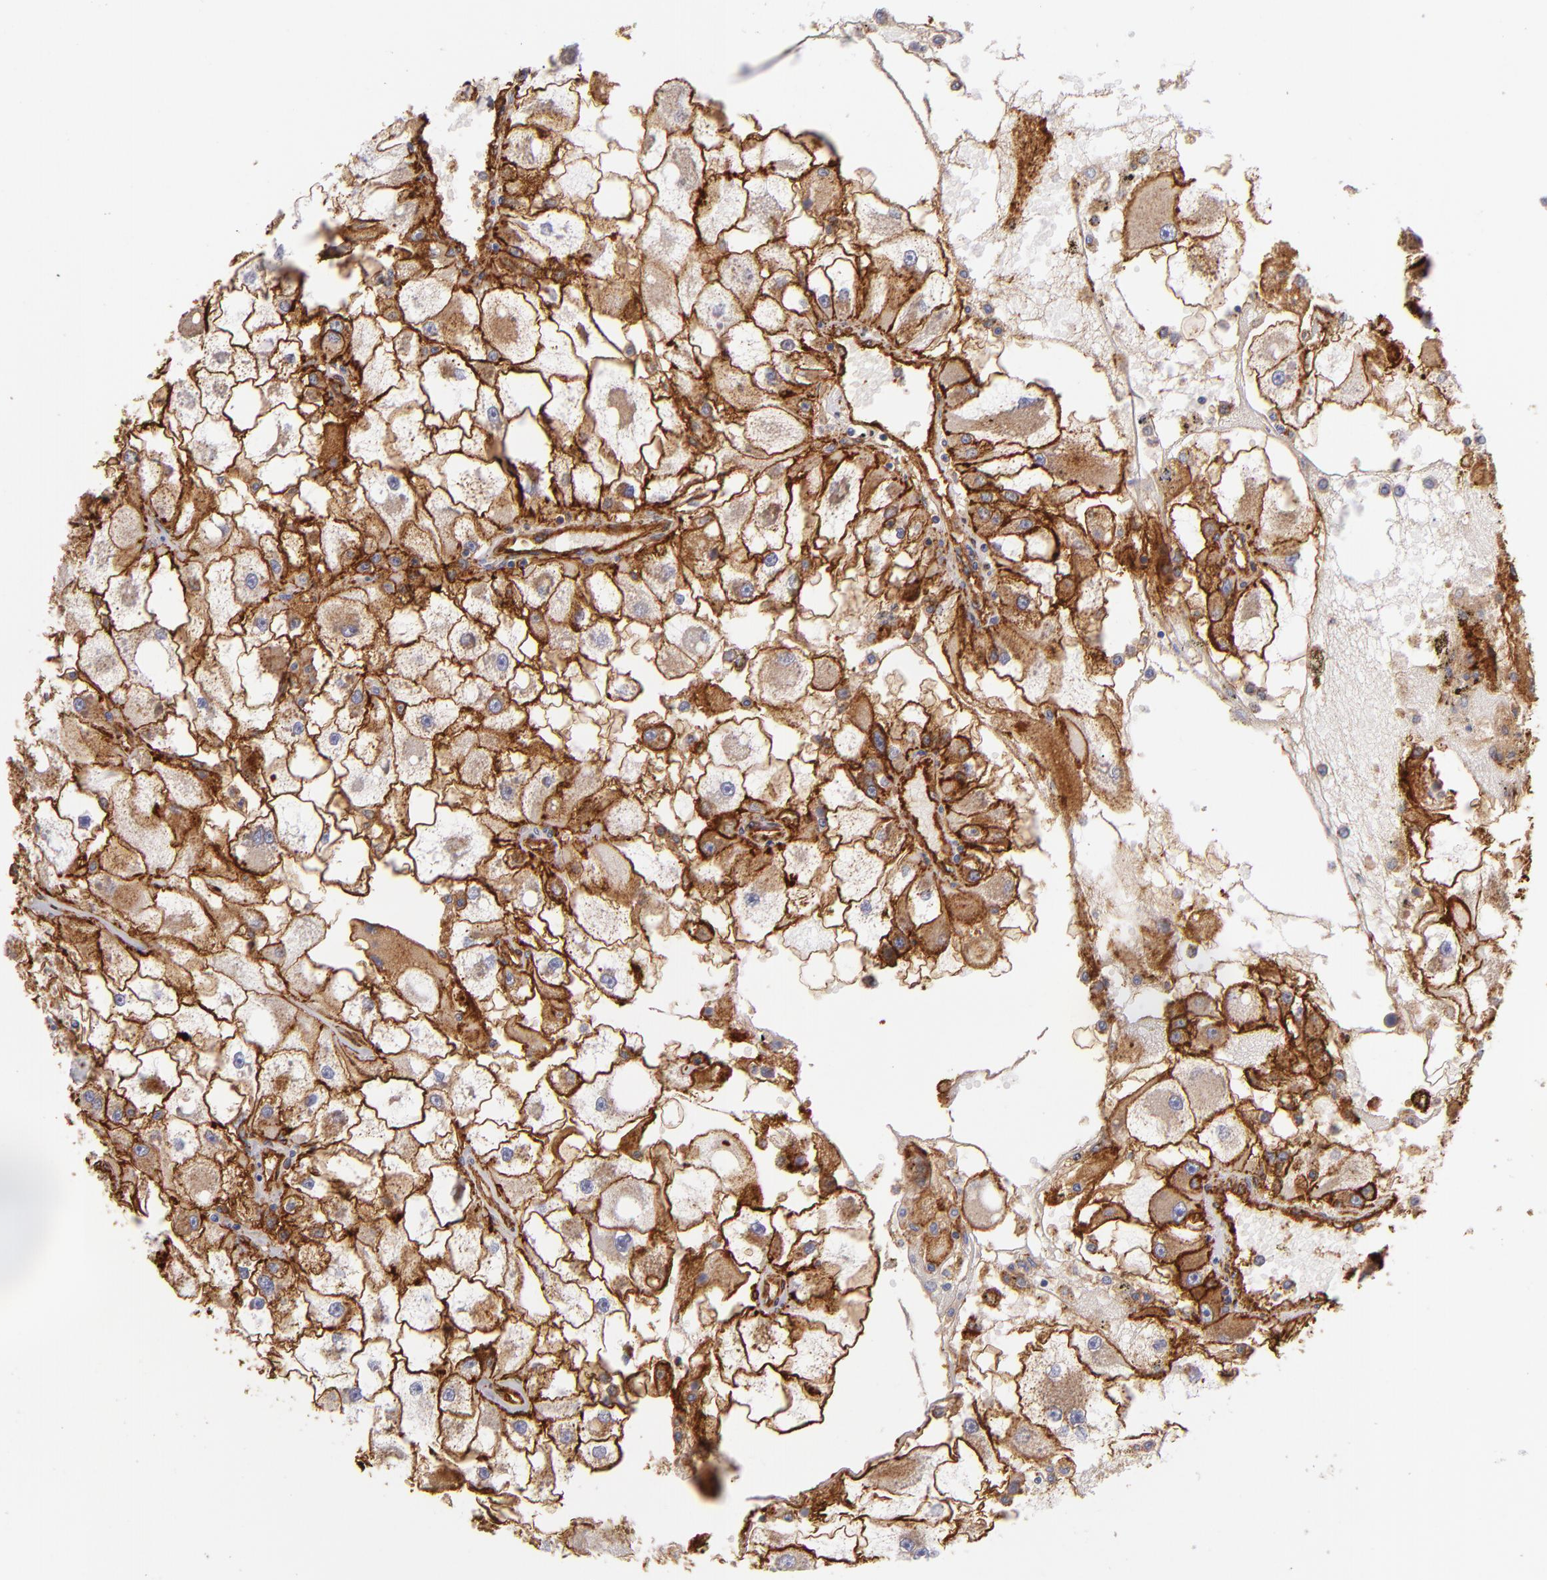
{"staining": {"intensity": "moderate", "quantity": ">75%", "location": "cytoplasmic/membranous"}, "tissue": "renal cancer", "cell_type": "Tumor cells", "image_type": "cancer", "snomed": [{"axis": "morphology", "description": "Adenocarcinoma, NOS"}, {"axis": "topography", "description": "Kidney"}], "caption": "IHC micrograph of neoplastic tissue: human renal cancer stained using immunohistochemistry (IHC) displays medium levels of moderate protein expression localized specifically in the cytoplasmic/membranous of tumor cells, appearing as a cytoplasmic/membranous brown color.", "gene": "CD151", "patient": {"sex": "female", "age": 73}}